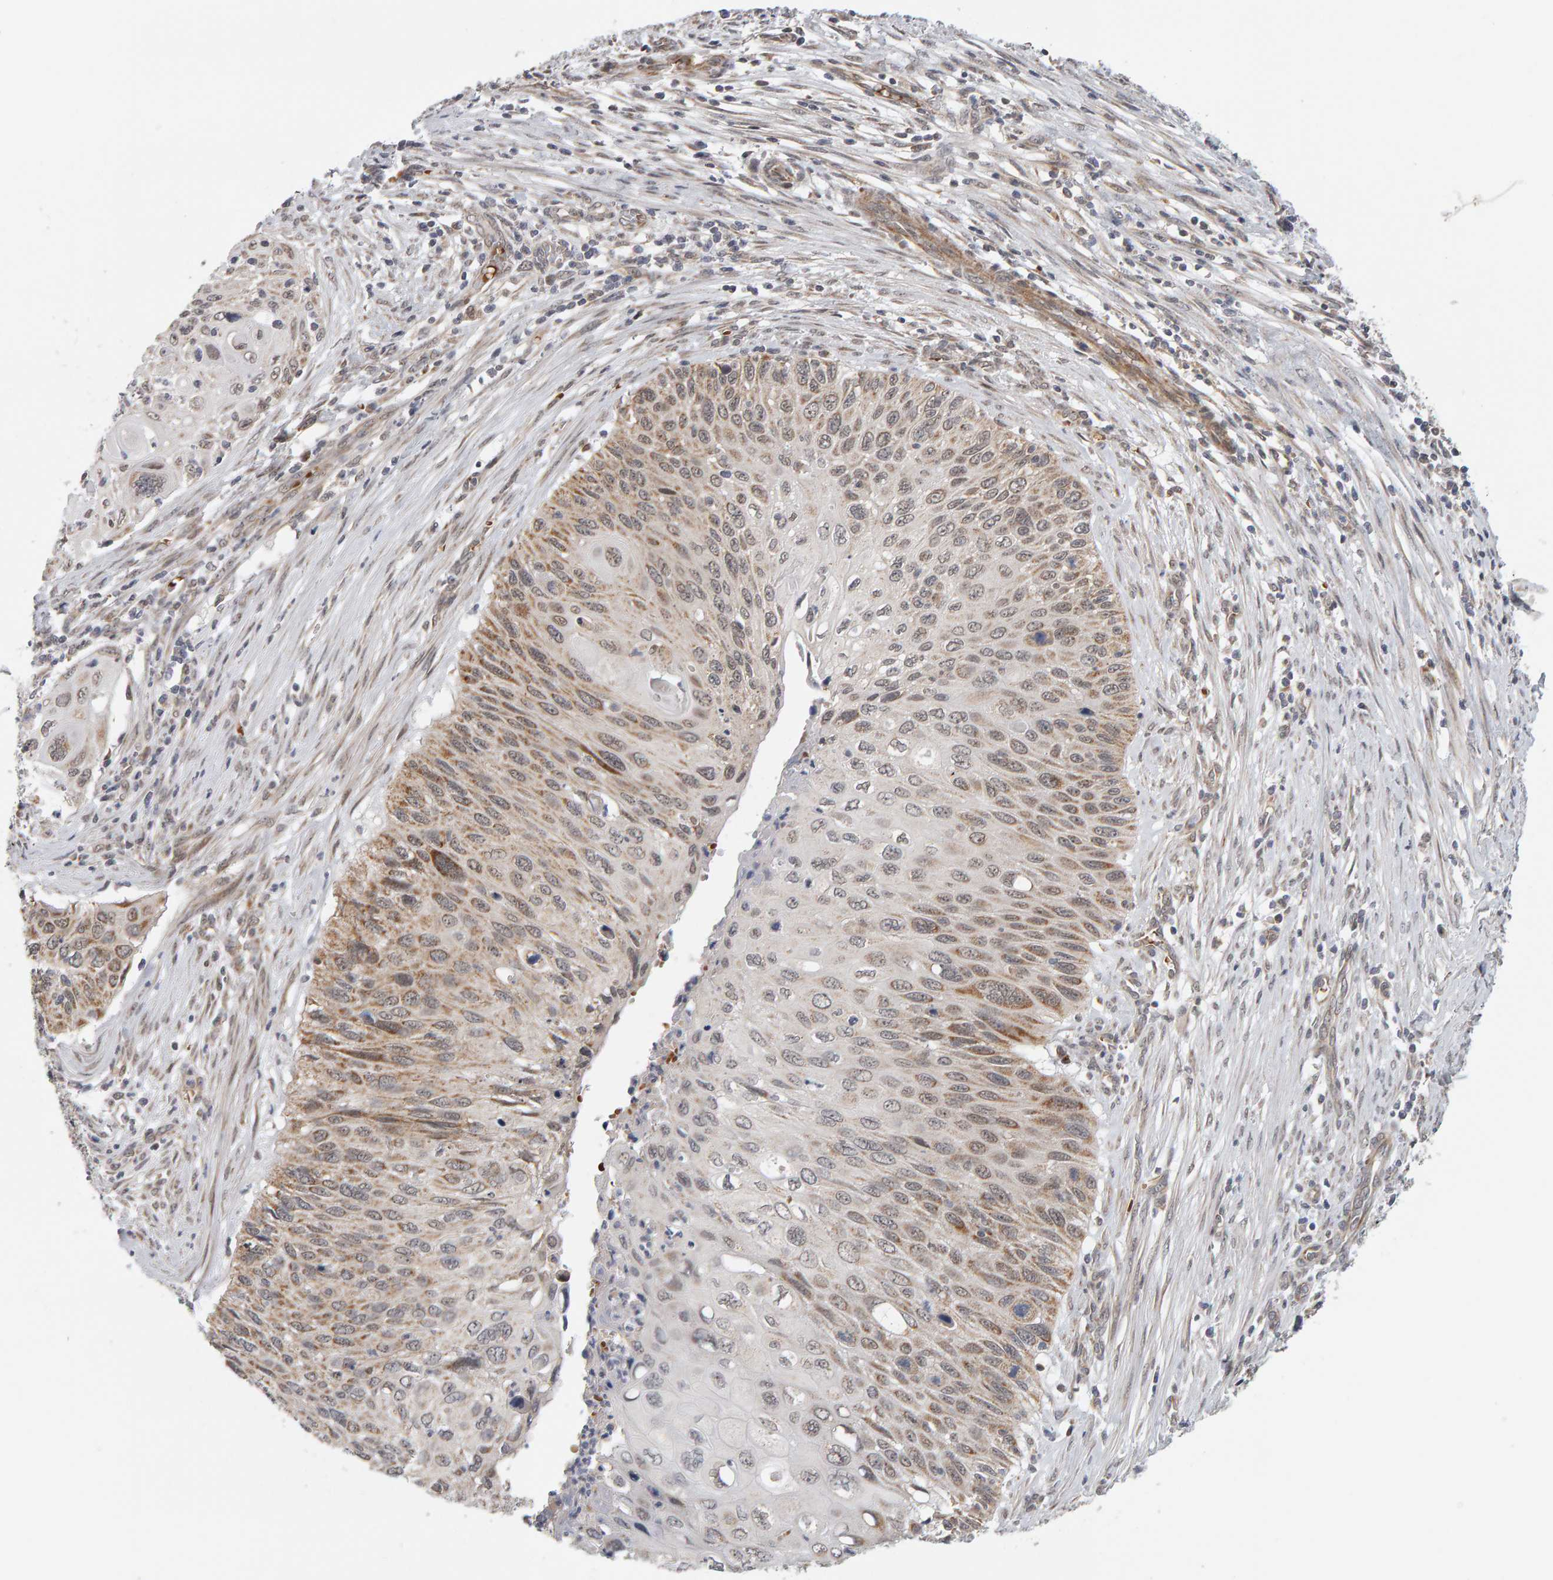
{"staining": {"intensity": "moderate", "quantity": ">75%", "location": "cytoplasmic/membranous,nuclear"}, "tissue": "cervical cancer", "cell_type": "Tumor cells", "image_type": "cancer", "snomed": [{"axis": "morphology", "description": "Squamous cell carcinoma, NOS"}, {"axis": "topography", "description": "Cervix"}], "caption": "Immunohistochemistry (IHC) micrograph of cervical squamous cell carcinoma stained for a protein (brown), which demonstrates medium levels of moderate cytoplasmic/membranous and nuclear expression in approximately >75% of tumor cells.", "gene": "DAP3", "patient": {"sex": "female", "age": 70}}